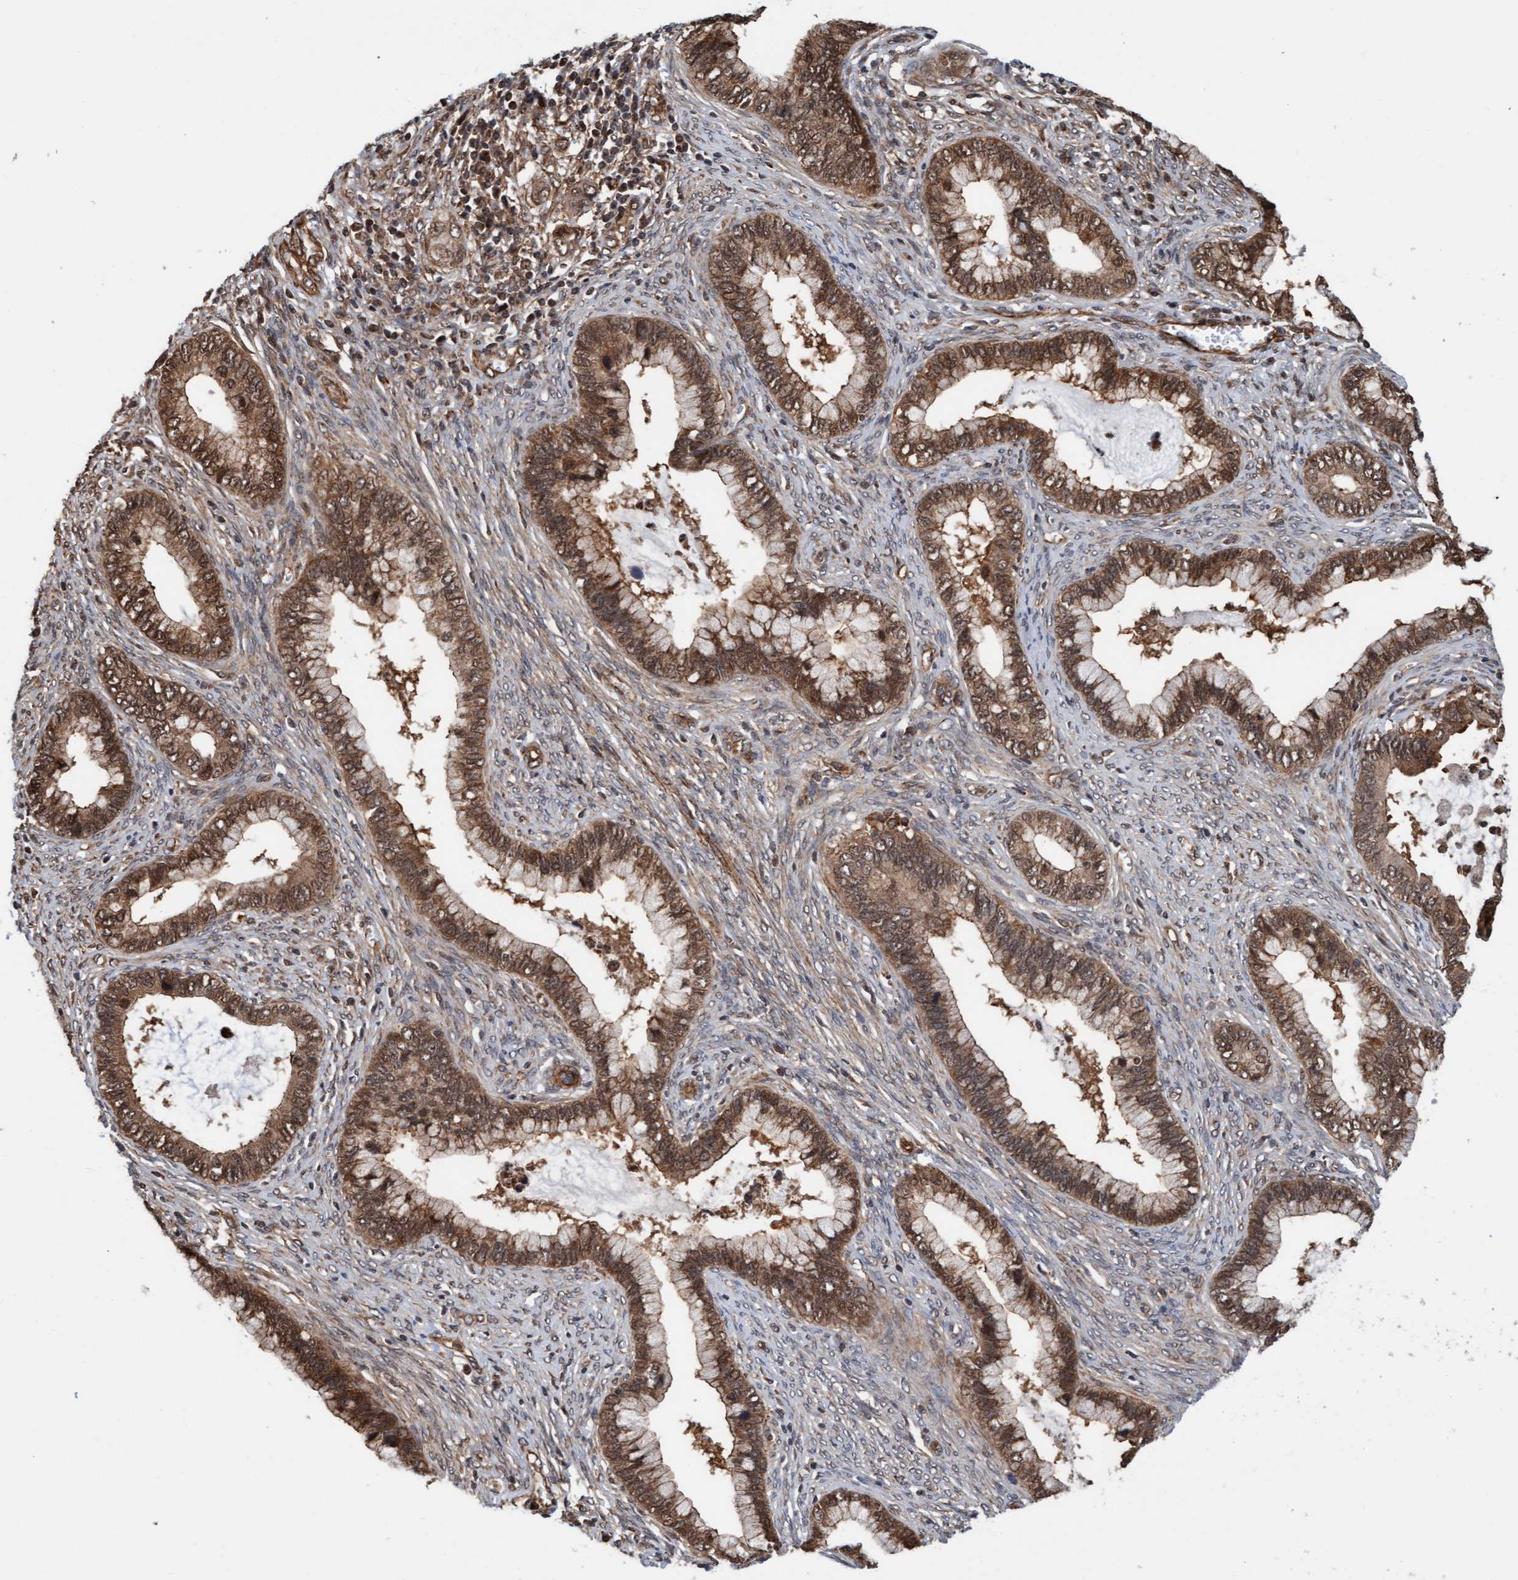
{"staining": {"intensity": "moderate", "quantity": ">75%", "location": "cytoplasmic/membranous,nuclear"}, "tissue": "cervical cancer", "cell_type": "Tumor cells", "image_type": "cancer", "snomed": [{"axis": "morphology", "description": "Adenocarcinoma, NOS"}, {"axis": "topography", "description": "Cervix"}], "caption": "Immunohistochemical staining of adenocarcinoma (cervical) shows medium levels of moderate cytoplasmic/membranous and nuclear expression in about >75% of tumor cells. (brown staining indicates protein expression, while blue staining denotes nuclei).", "gene": "STXBP4", "patient": {"sex": "female", "age": 44}}